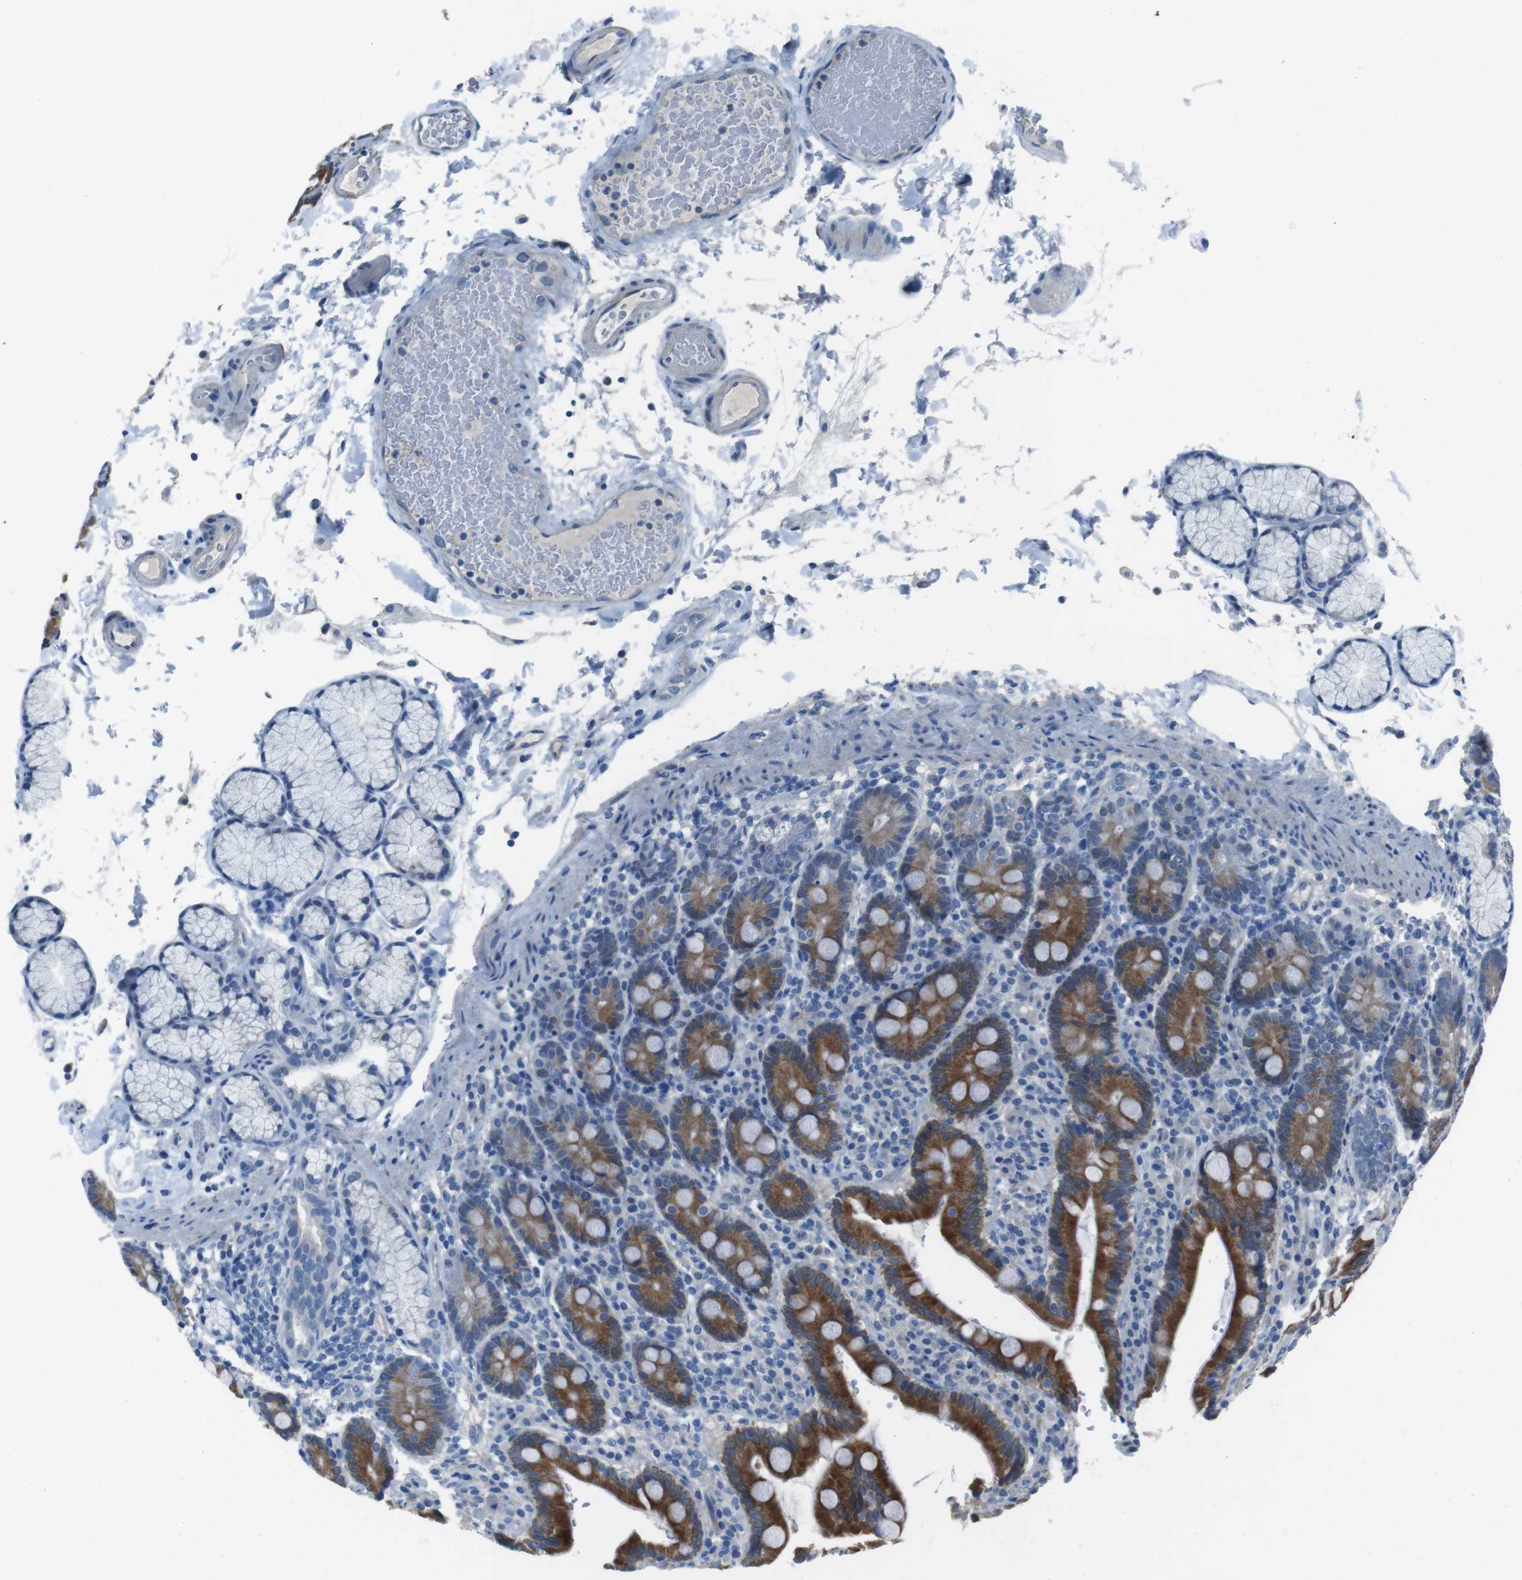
{"staining": {"intensity": "moderate", "quantity": ">75%", "location": "cytoplasmic/membranous"}, "tissue": "duodenum", "cell_type": "Glandular cells", "image_type": "normal", "snomed": [{"axis": "morphology", "description": "Normal tissue, NOS"}, {"axis": "topography", "description": "Small intestine, NOS"}], "caption": "IHC of normal human duodenum reveals medium levels of moderate cytoplasmic/membranous positivity in approximately >75% of glandular cells. (Stains: DAB in brown, nuclei in blue, Microscopy: brightfield microscopy at high magnification).", "gene": "CYP2C19", "patient": {"sex": "female", "age": 71}}